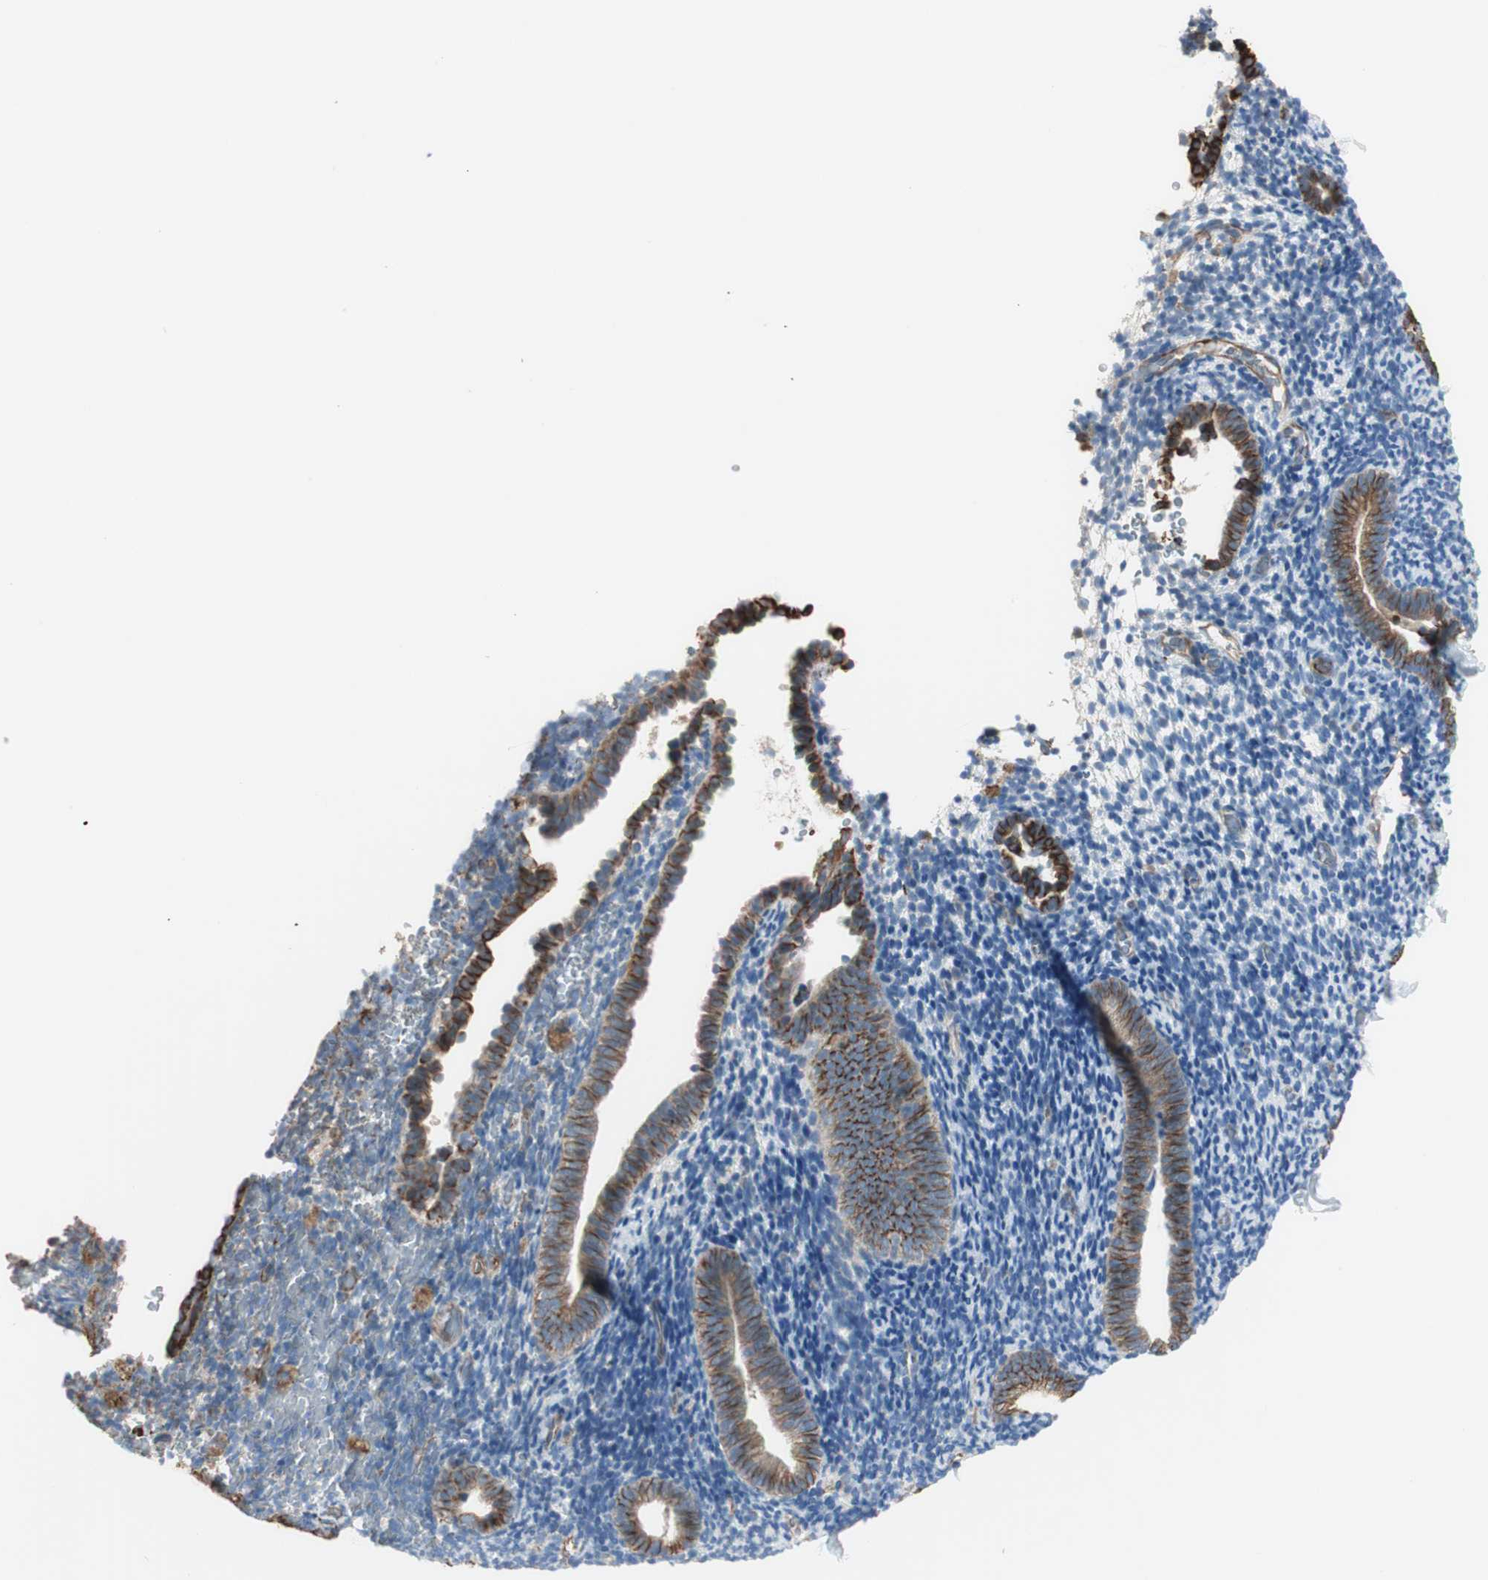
{"staining": {"intensity": "weak", "quantity": "25%-75%", "location": "cytoplasmic/membranous"}, "tissue": "endometrium", "cell_type": "Cells in endometrial stroma", "image_type": "normal", "snomed": [{"axis": "morphology", "description": "Normal tissue, NOS"}, {"axis": "topography", "description": "Endometrium"}], "caption": "Endometrium stained for a protein exhibits weak cytoplasmic/membranous positivity in cells in endometrial stroma. (Stains: DAB in brown, nuclei in blue, Microscopy: brightfield microscopy at high magnification).", "gene": "SRCIN1", "patient": {"sex": "female", "age": 51}}